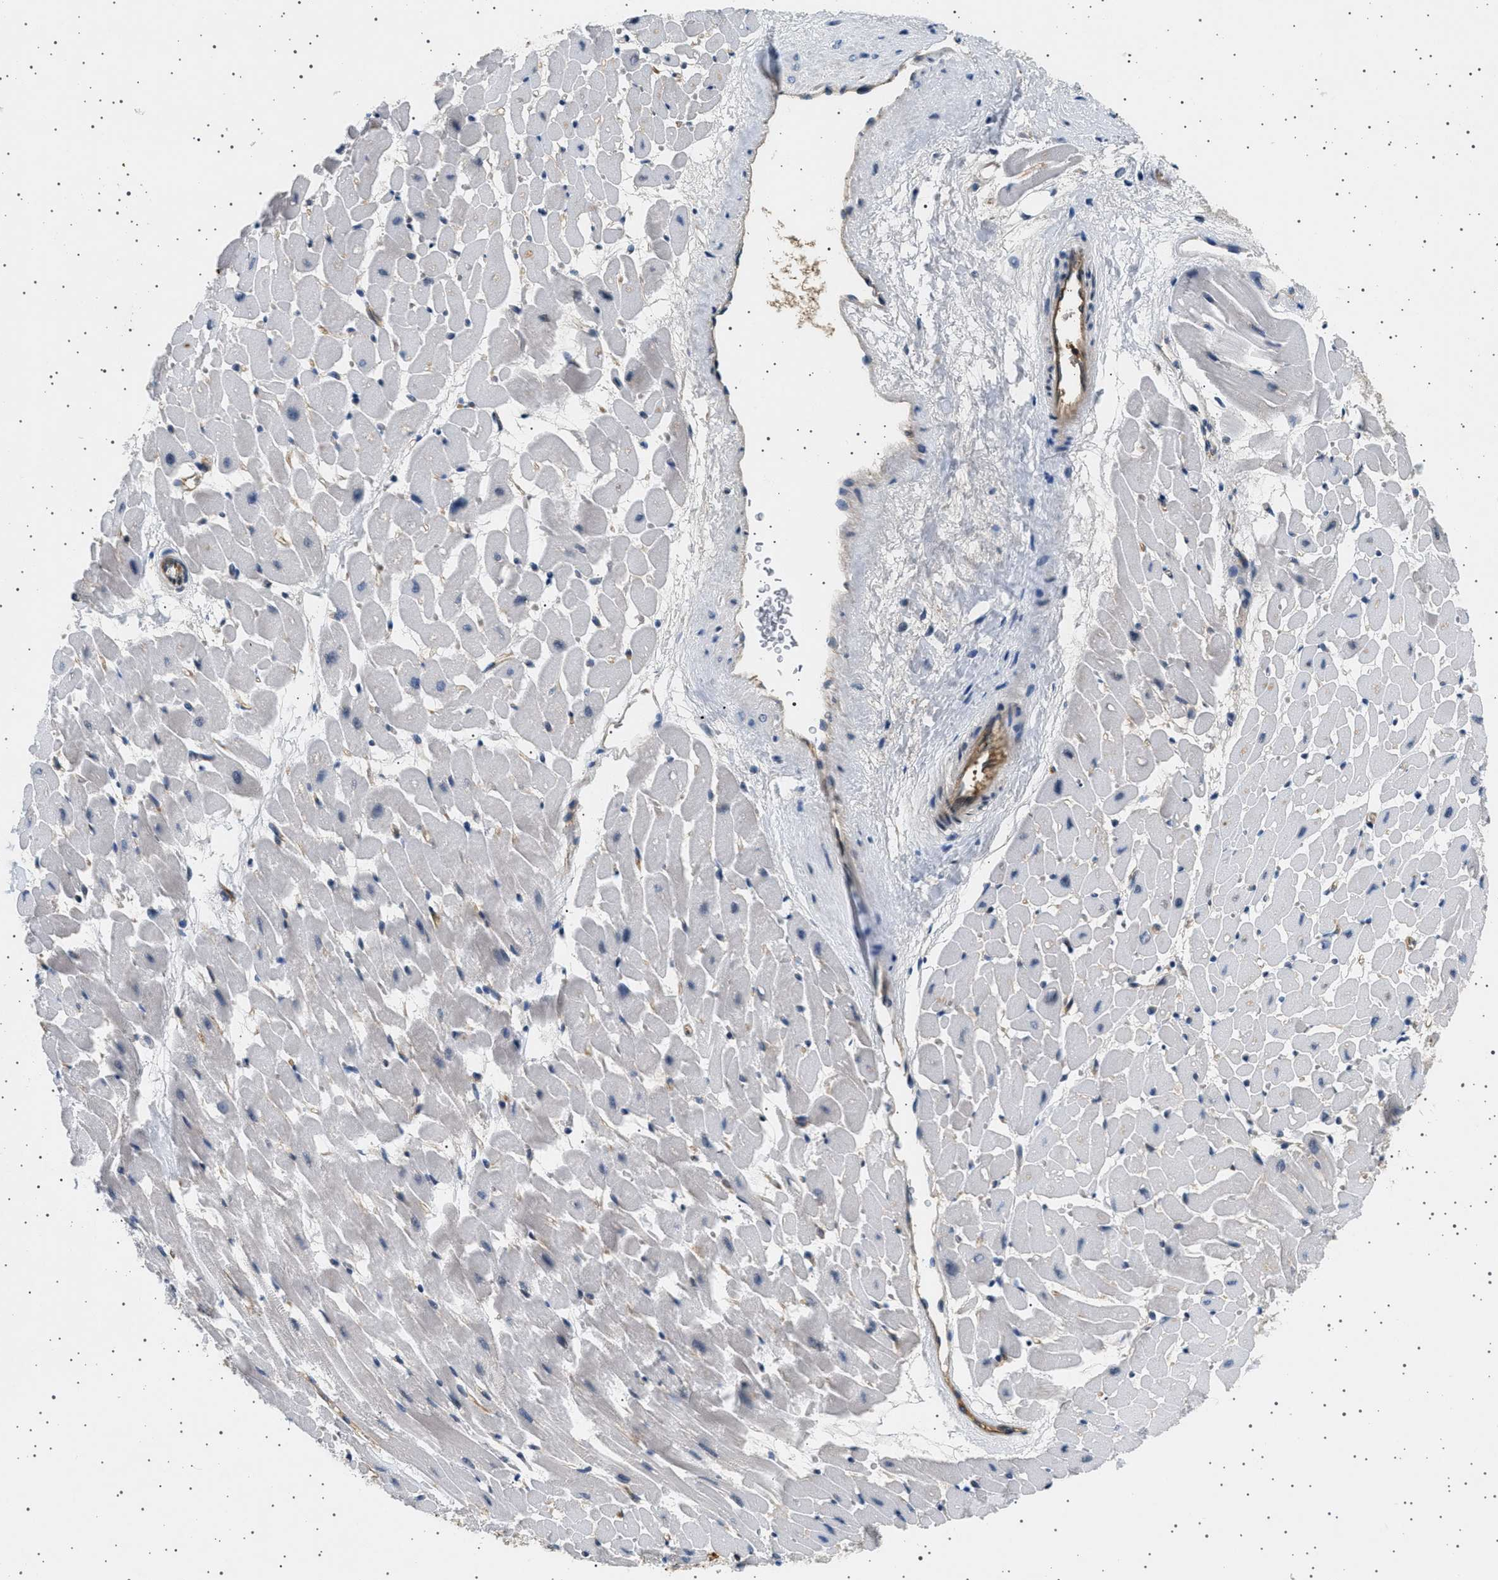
{"staining": {"intensity": "moderate", "quantity": "<25%", "location": "cytoplasmic/membranous"}, "tissue": "heart muscle", "cell_type": "Cardiomyocytes", "image_type": "normal", "snomed": [{"axis": "morphology", "description": "Normal tissue, NOS"}, {"axis": "topography", "description": "Heart"}], "caption": "Protein positivity by immunohistochemistry shows moderate cytoplasmic/membranous positivity in about <25% of cardiomyocytes in benign heart muscle. Using DAB (3,3'-diaminobenzidine) (brown) and hematoxylin (blue) stains, captured at high magnification using brightfield microscopy.", "gene": "PLPP6", "patient": {"sex": "male", "age": 45}}